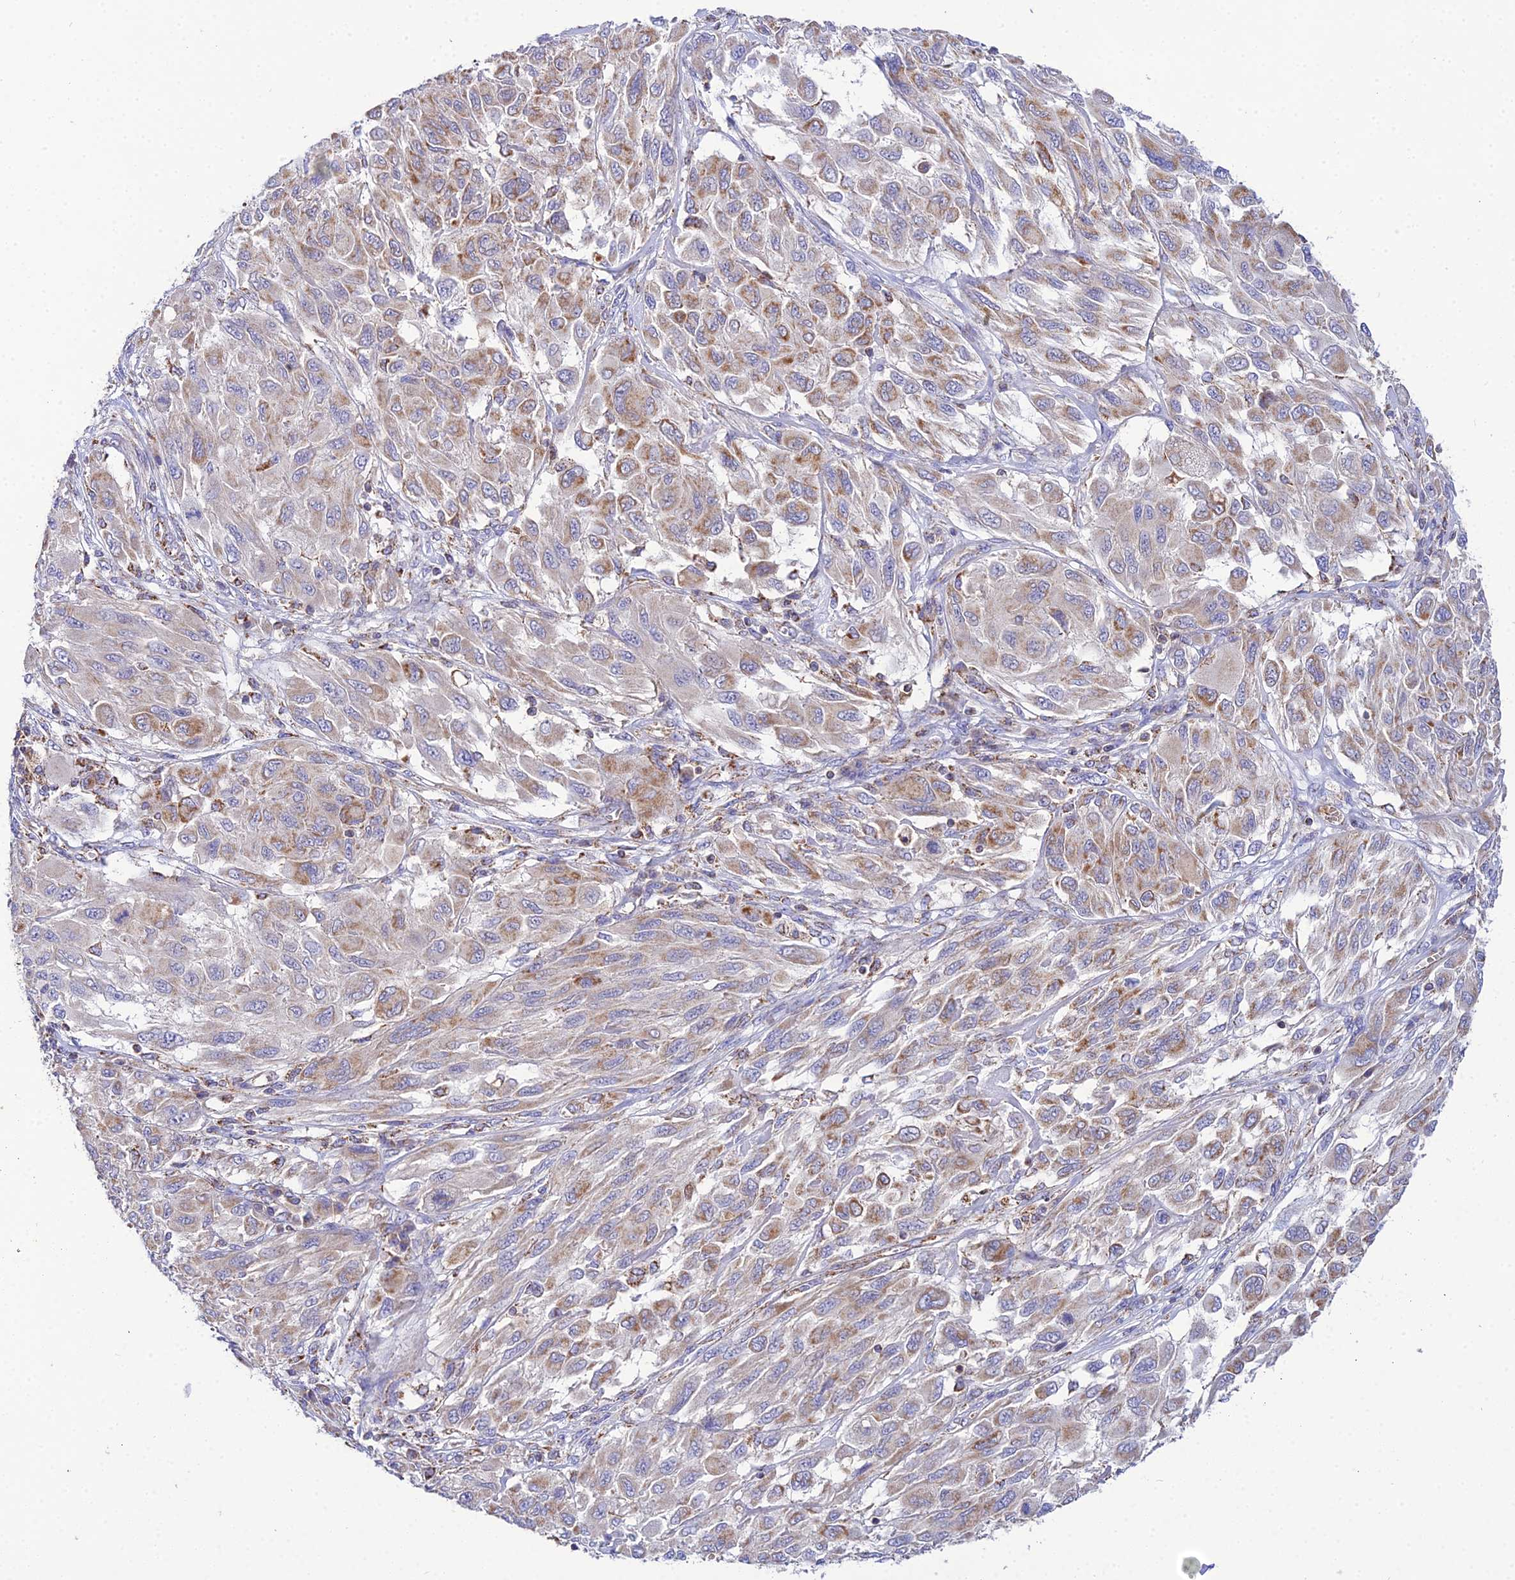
{"staining": {"intensity": "moderate", "quantity": "25%-75%", "location": "cytoplasmic/membranous"}, "tissue": "melanoma", "cell_type": "Tumor cells", "image_type": "cancer", "snomed": [{"axis": "morphology", "description": "Malignant melanoma, NOS"}, {"axis": "topography", "description": "Skin"}], "caption": "The photomicrograph reveals immunohistochemical staining of malignant melanoma. There is moderate cytoplasmic/membranous staining is seen in approximately 25%-75% of tumor cells.", "gene": "NIPSNAP3A", "patient": {"sex": "female", "age": 91}}